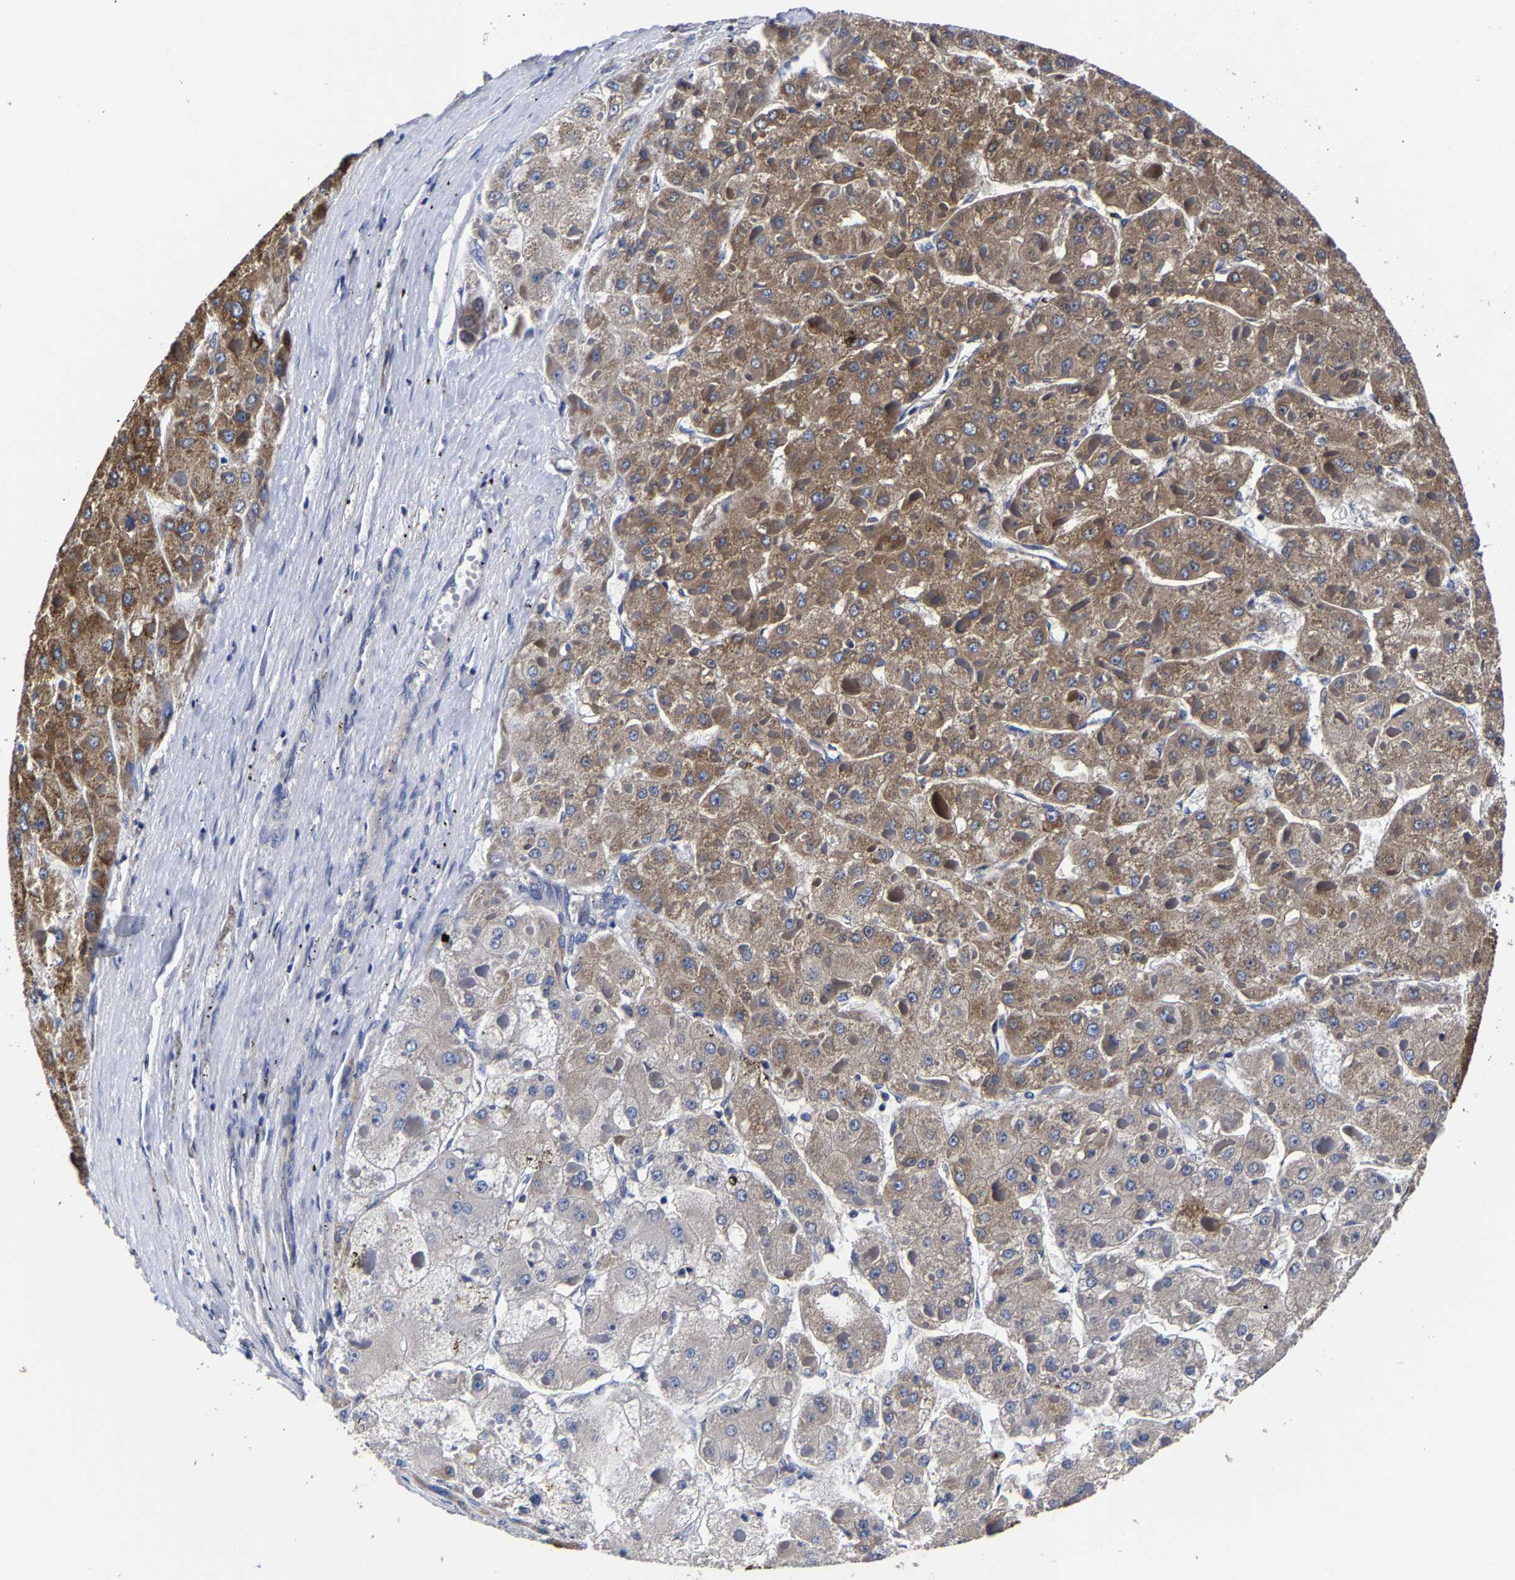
{"staining": {"intensity": "moderate", "quantity": ">75%", "location": "cytoplasmic/membranous"}, "tissue": "liver cancer", "cell_type": "Tumor cells", "image_type": "cancer", "snomed": [{"axis": "morphology", "description": "Carcinoma, Hepatocellular, NOS"}, {"axis": "topography", "description": "Liver"}], "caption": "Immunohistochemistry (IHC) histopathology image of human liver cancer stained for a protein (brown), which displays medium levels of moderate cytoplasmic/membranous staining in approximately >75% of tumor cells.", "gene": "AASS", "patient": {"sex": "female", "age": 73}}